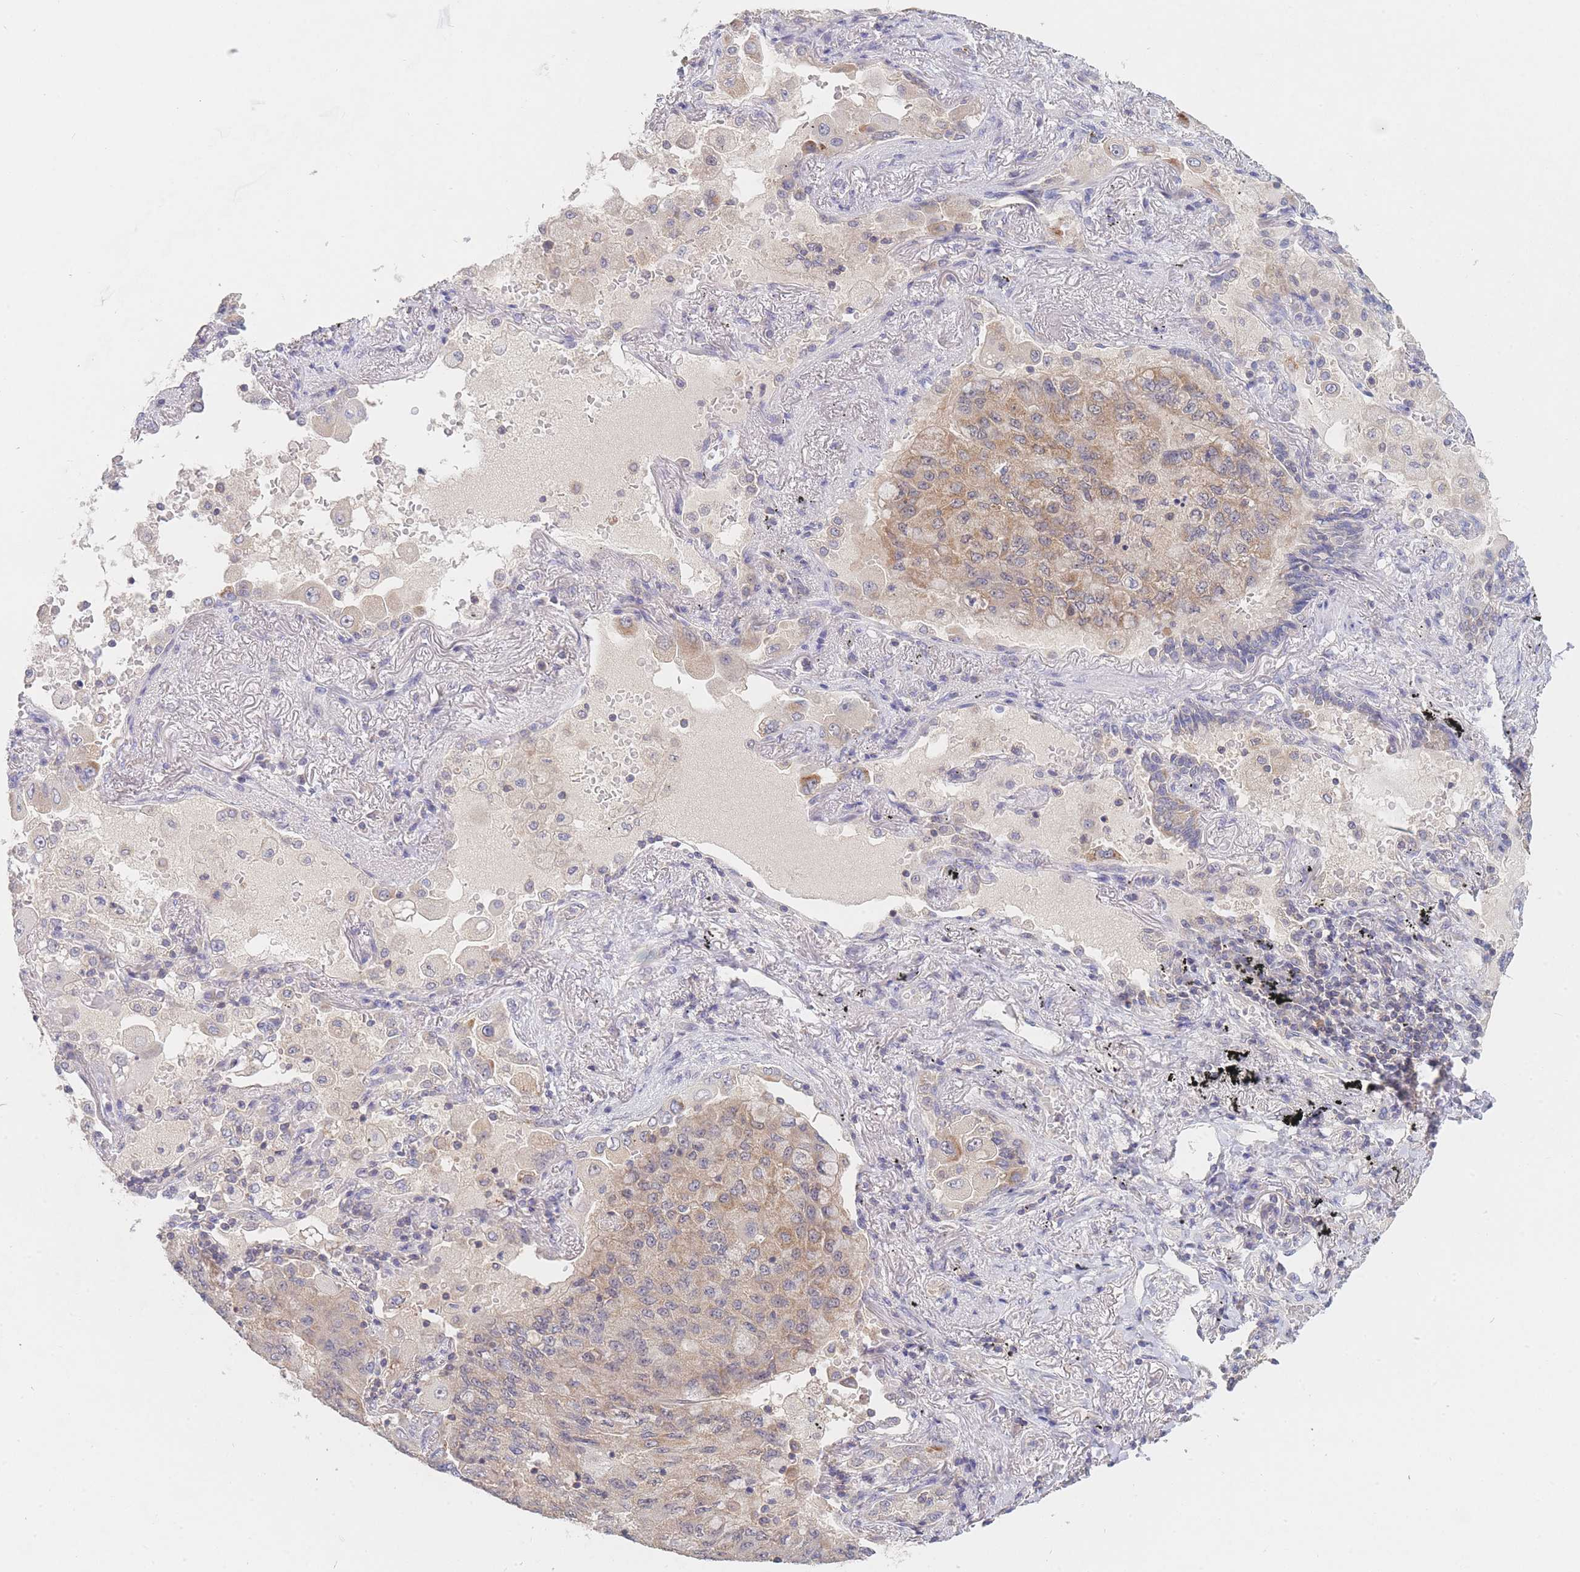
{"staining": {"intensity": "moderate", "quantity": "25%-75%", "location": "cytoplasmic/membranous"}, "tissue": "lung cancer", "cell_type": "Tumor cells", "image_type": "cancer", "snomed": [{"axis": "morphology", "description": "Squamous cell carcinoma, NOS"}, {"axis": "topography", "description": "Lung"}], "caption": "IHC histopathology image of neoplastic tissue: squamous cell carcinoma (lung) stained using IHC shows medium levels of moderate protein expression localized specifically in the cytoplasmic/membranous of tumor cells, appearing as a cytoplasmic/membranous brown color.", "gene": "PPP6C", "patient": {"sex": "male", "age": 74}}